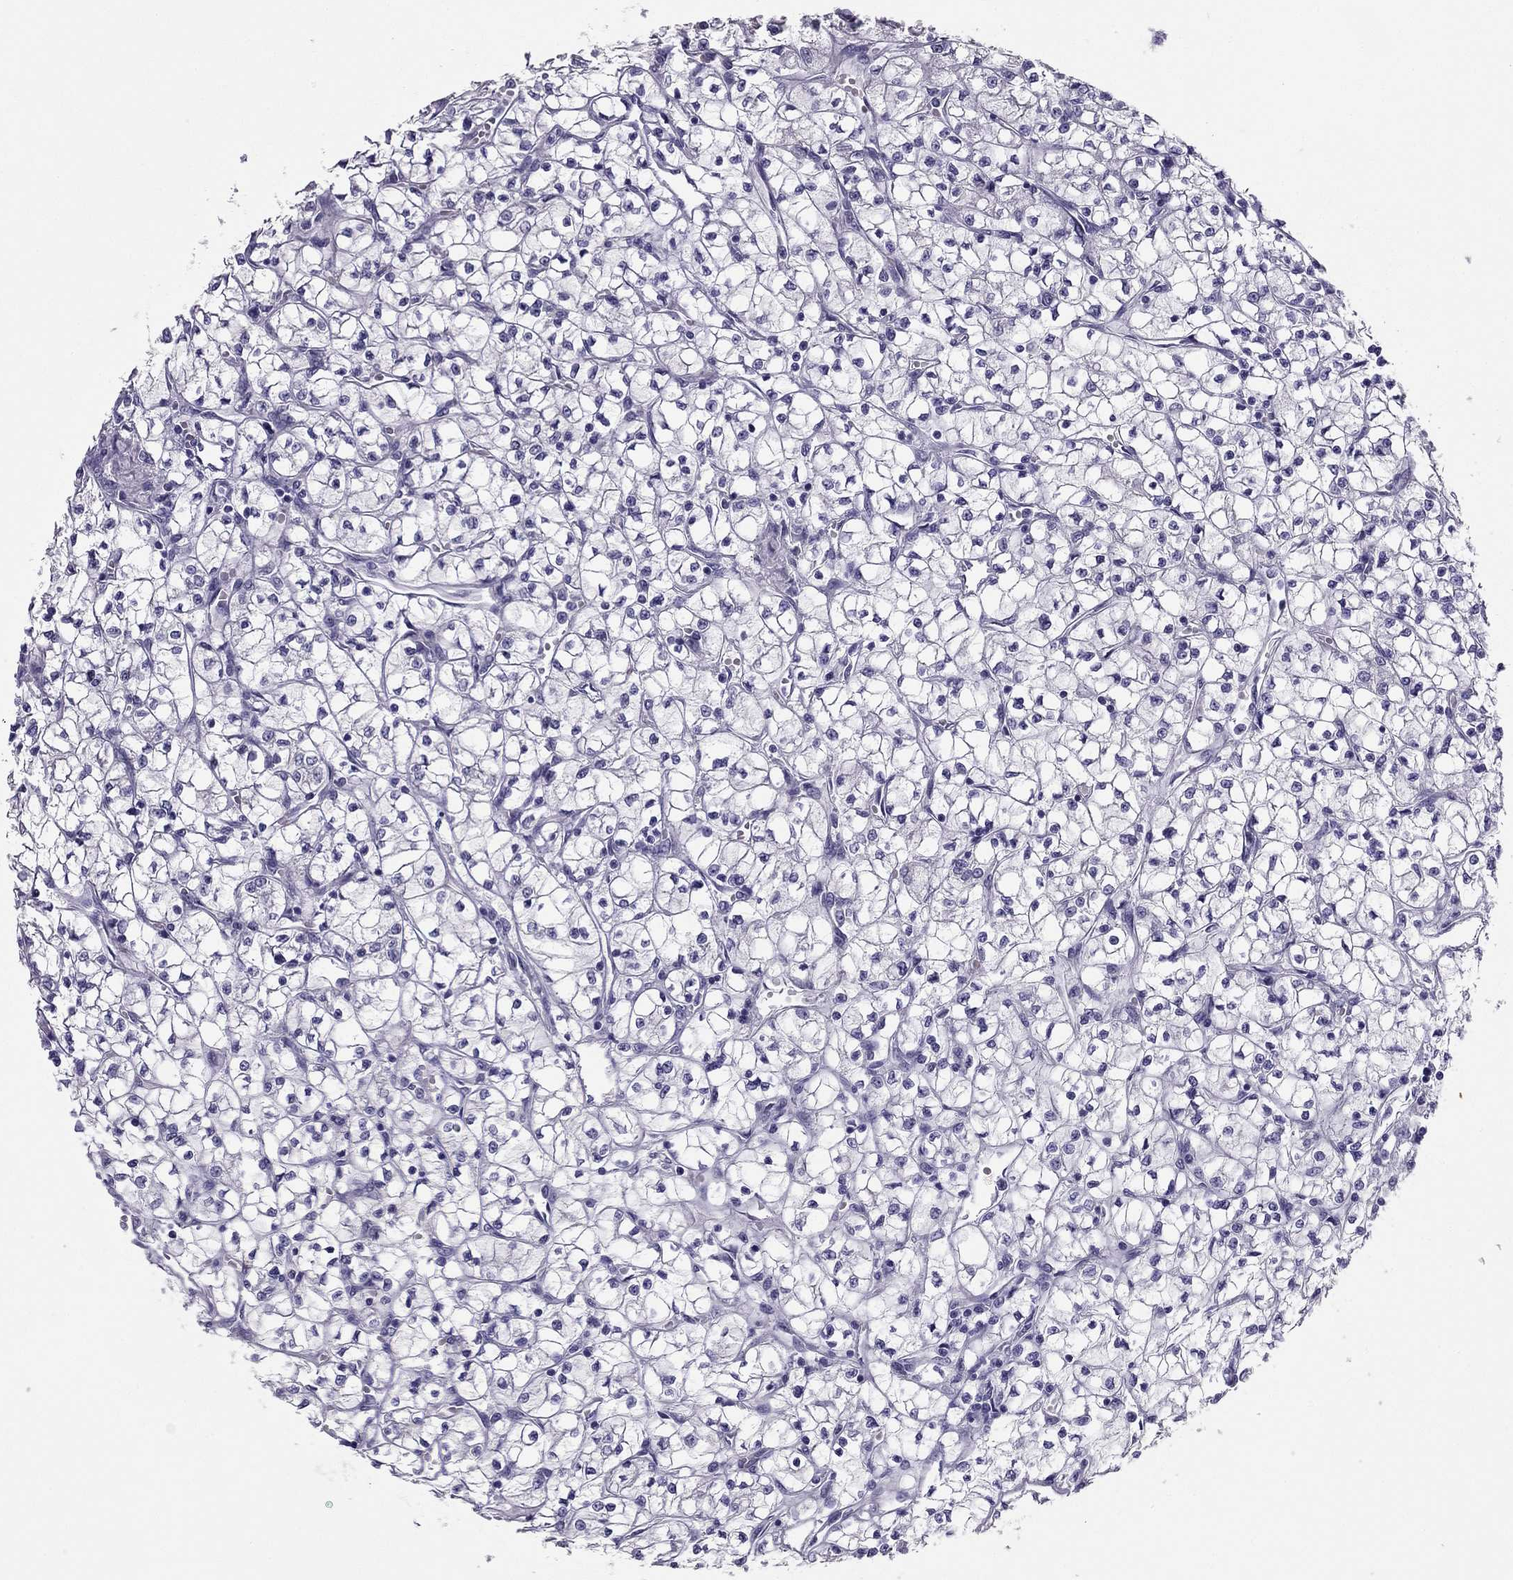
{"staining": {"intensity": "negative", "quantity": "none", "location": "none"}, "tissue": "renal cancer", "cell_type": "Tumor cells", "image_type": "cancer", "snomed": [{"axis": "morphology", "description": "Adenocarcinoma, NOS"}, {"axis": "topography", "description": "Kidney"}], "caption": "Protein analysis of renal cancer (adenocarcinoma) demonstrates no significant staining in tumor cells.", "gene": "PDE6A", "patient": {"sex": "female", "age": 64}}